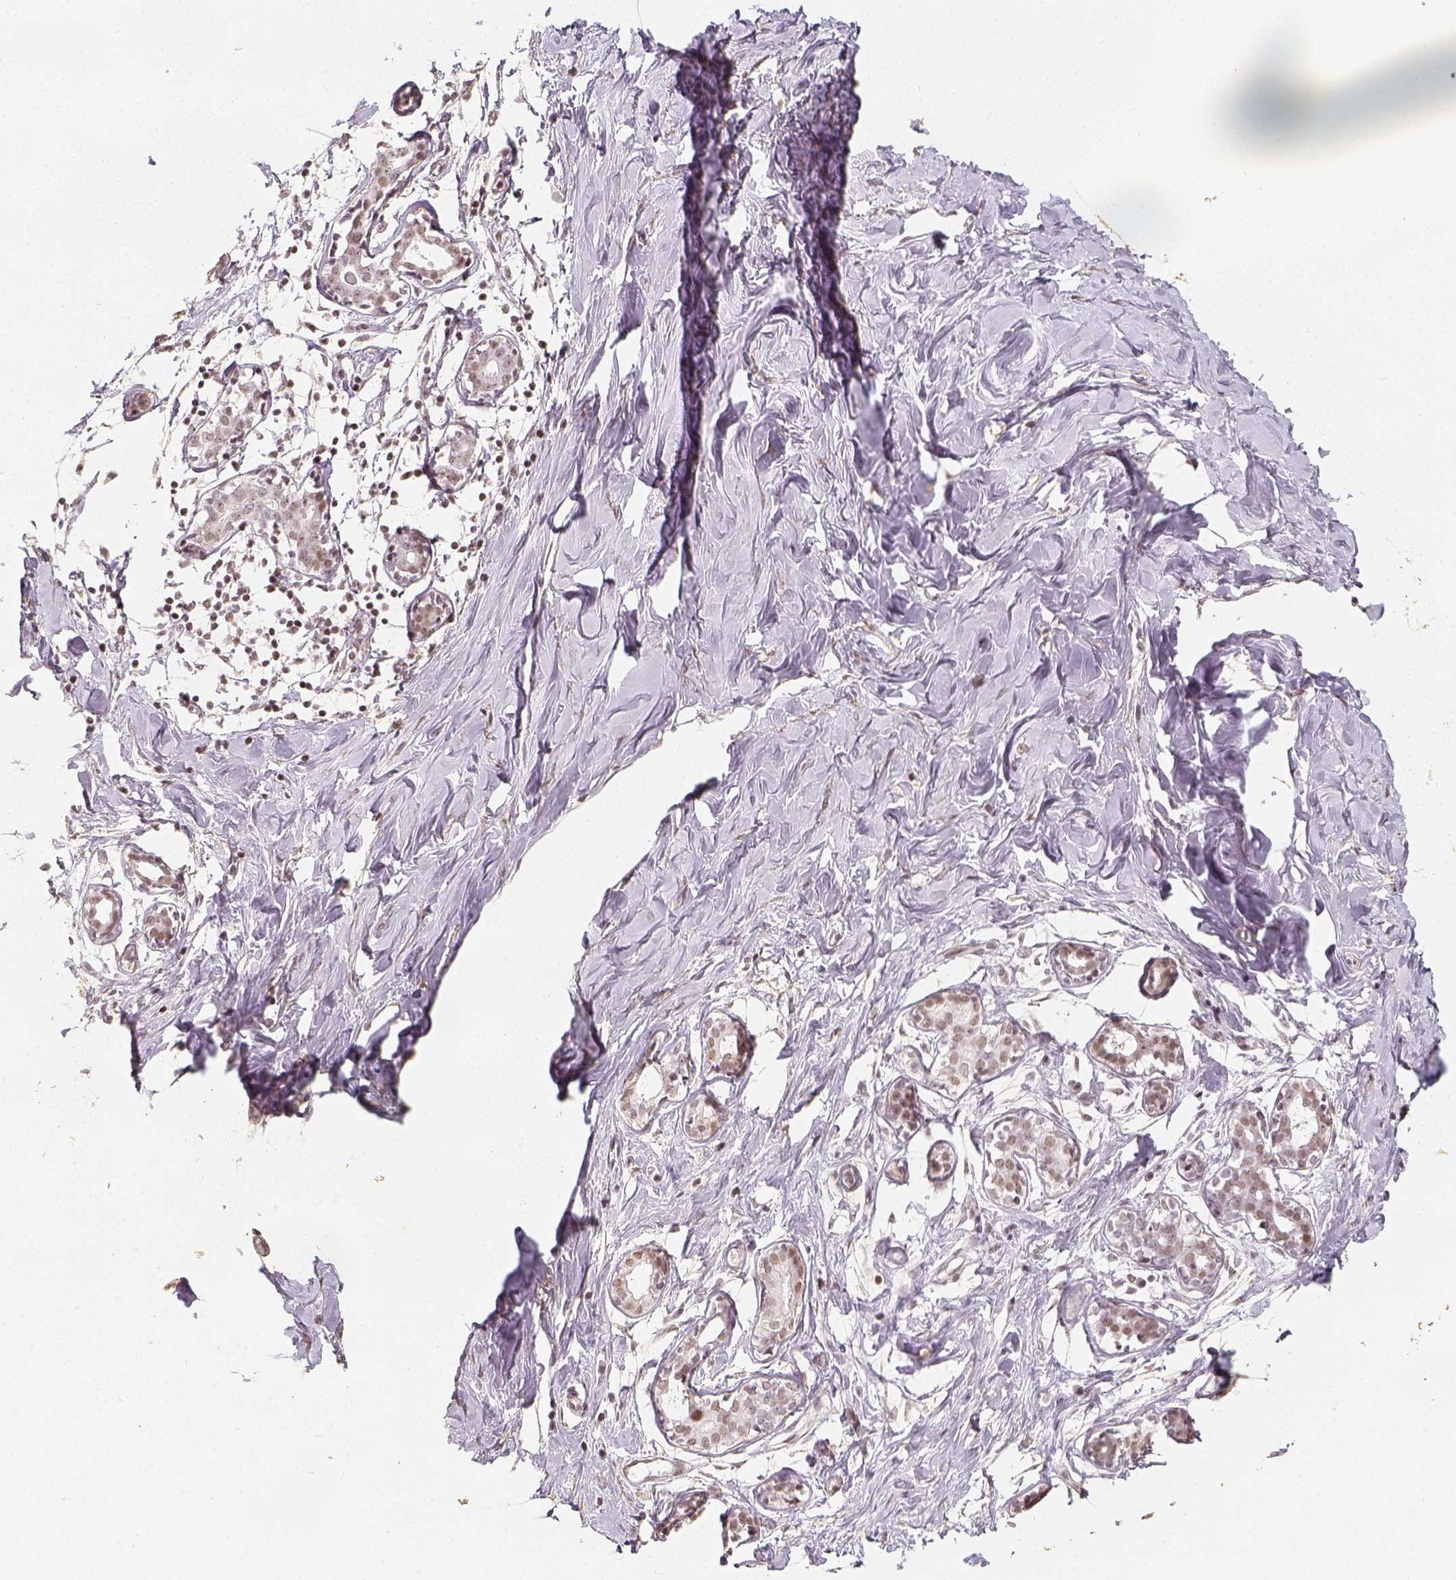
{"staining": {"intensity": "weak", "quantity": ">75%", "location": "nuclear"}, "tissue": "breast", "cell_type": "Adipocytes", "image_type": "normal", "snomed": [{"axis": "morphology", "description": "Normal tissue, NOS"}, {"axis": "topography", "description": "Breast"}], "caption": "A high-resolution image shows immunohistochemistry (IHC) staining of benign breast, which shows weak nuclear staining in about >75% of adipocytes. (DAB IHC, brown staining for protein, blue staining for nuclei).", "gene": "HDAC1", "patient": {"sex": "female", "age": 27}}